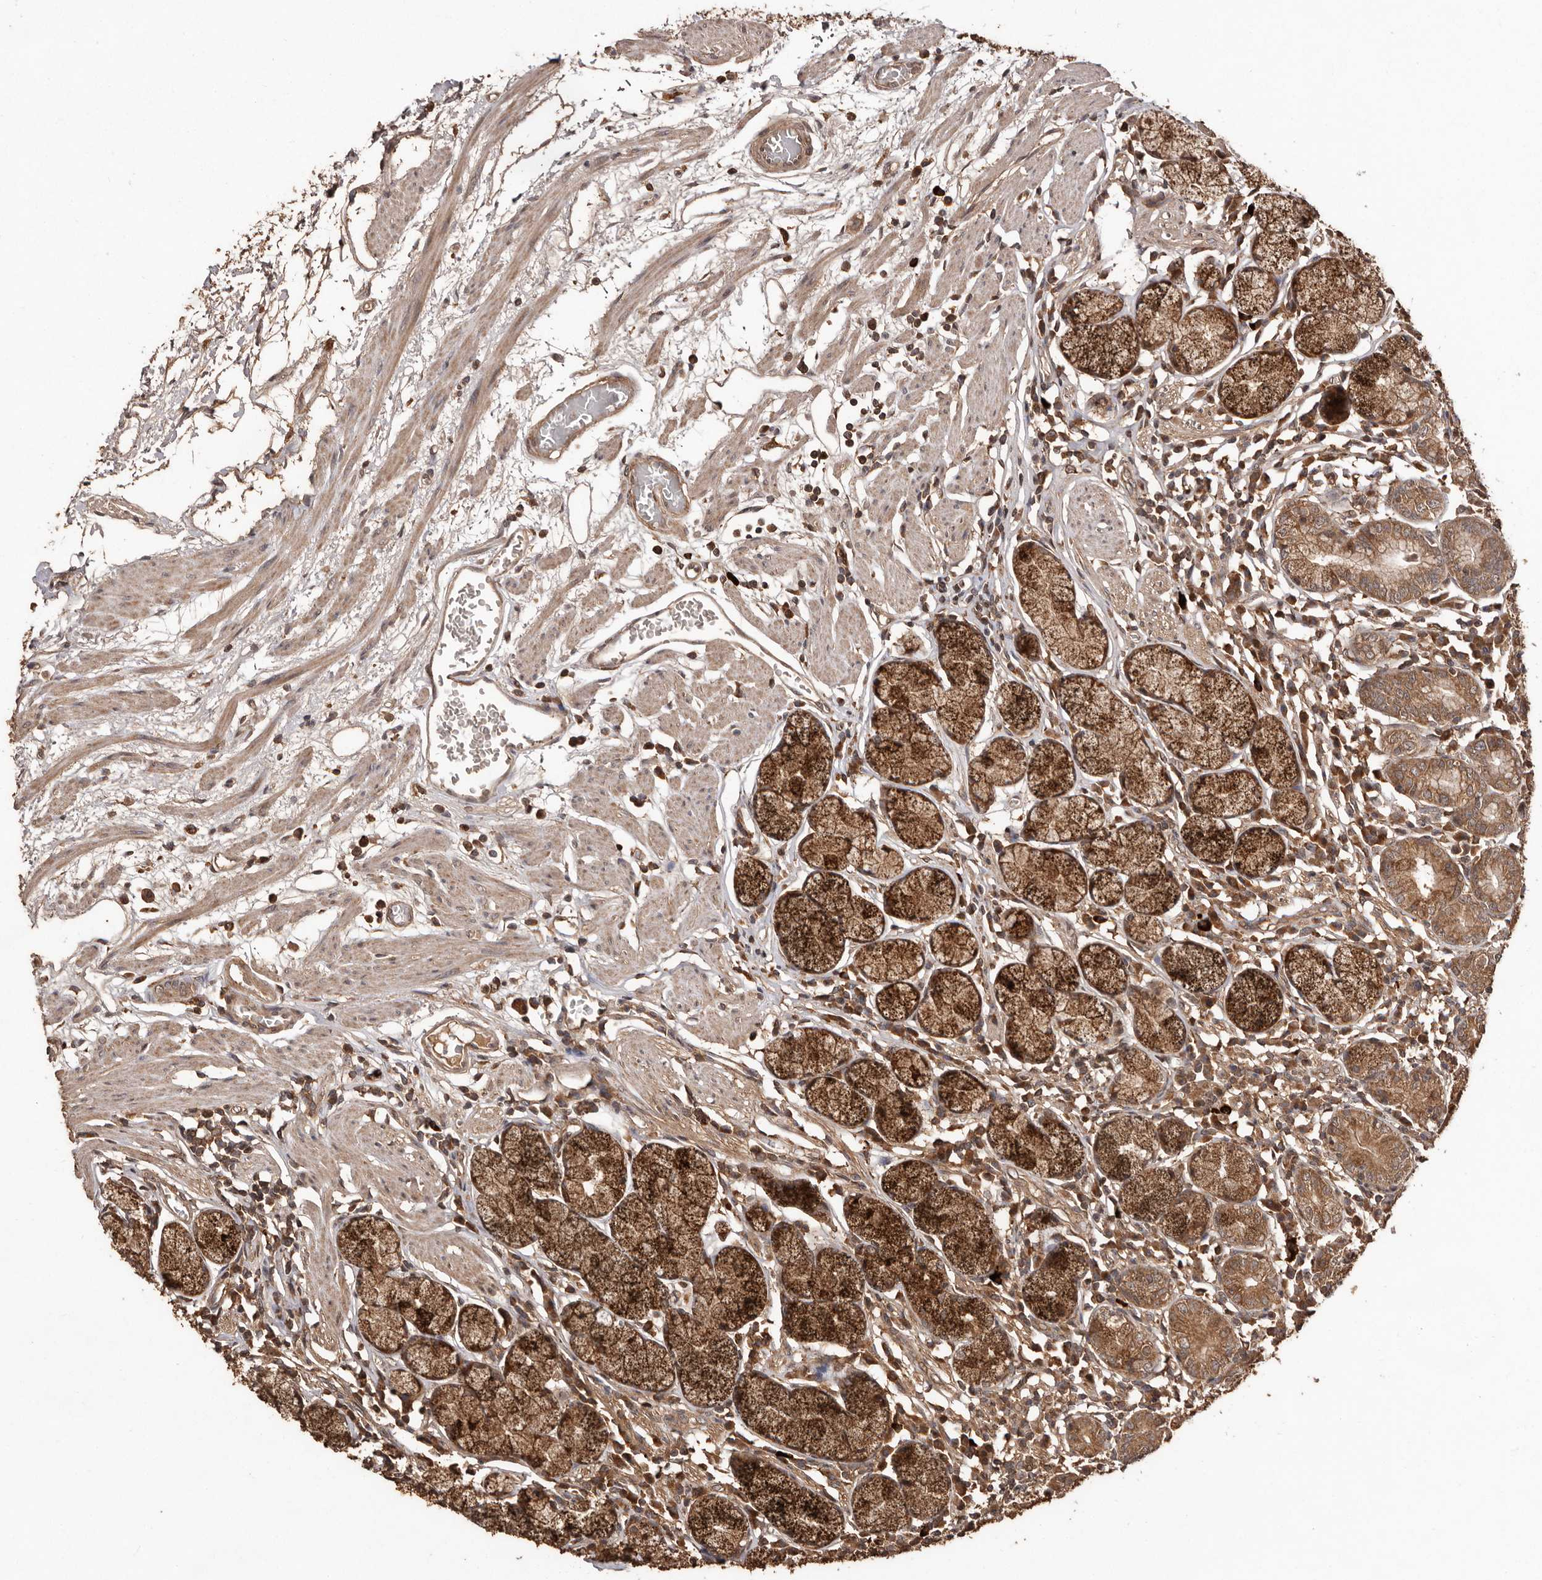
{"staining": {"intensity": "strong", "quantity": ">75%", "location": "cytoplasmic/membranous"}, "tissue": "stomach", "cell_type": "Glandular cells", "image_type": "normal", "snomed": [{"axis": "morphology", "description": "Normal tissue, NOS"}, {"axis": "topography", "description": "Stomach"}], "caption": "Human stomach stained with a brown dye reveals strong cytoplasmic/membranous positive expression in approximately >75% of glandular cells.", "gene": "RWDD1", "patient": {"sex": "male", "age": 55}}